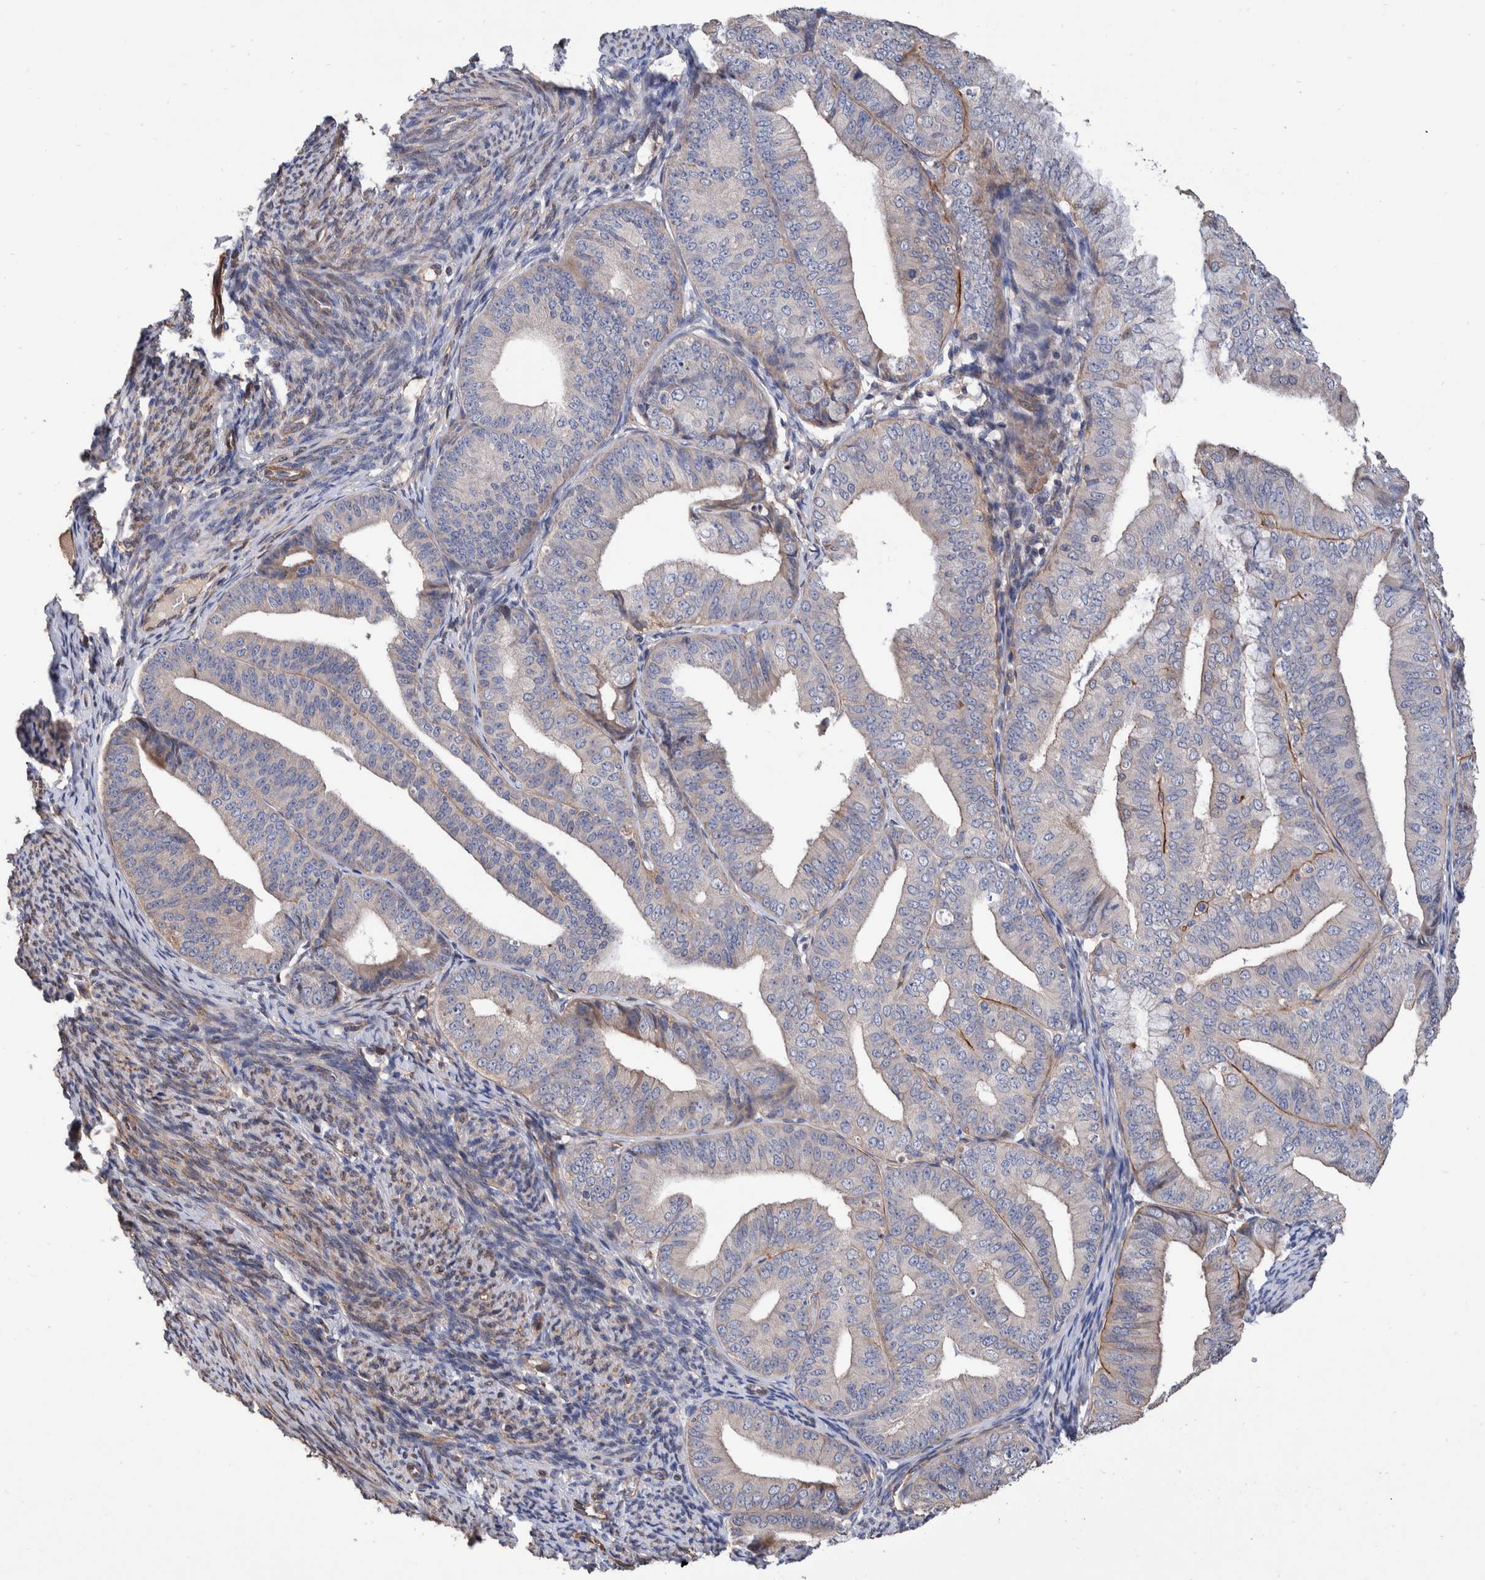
{"staining": {"intensity": "weak", "quantity": "<25%", "location": "cytoplasmic/membranous"}, "tissue": "endometrial cancer", "cell_type": "Tumor cells", "image_type": "cancer", "snomed": [{"axis": "morphology", "description": "Adenocarcinoma, NOS"}, {"axis": "topography", "description": "Endometrium"}], "caption": "Image shows no protein expression in tumor cells of endometrial cancer tissue.", "gene": "SLC45A4", "patient": {"sex": "female", "age": 63}}